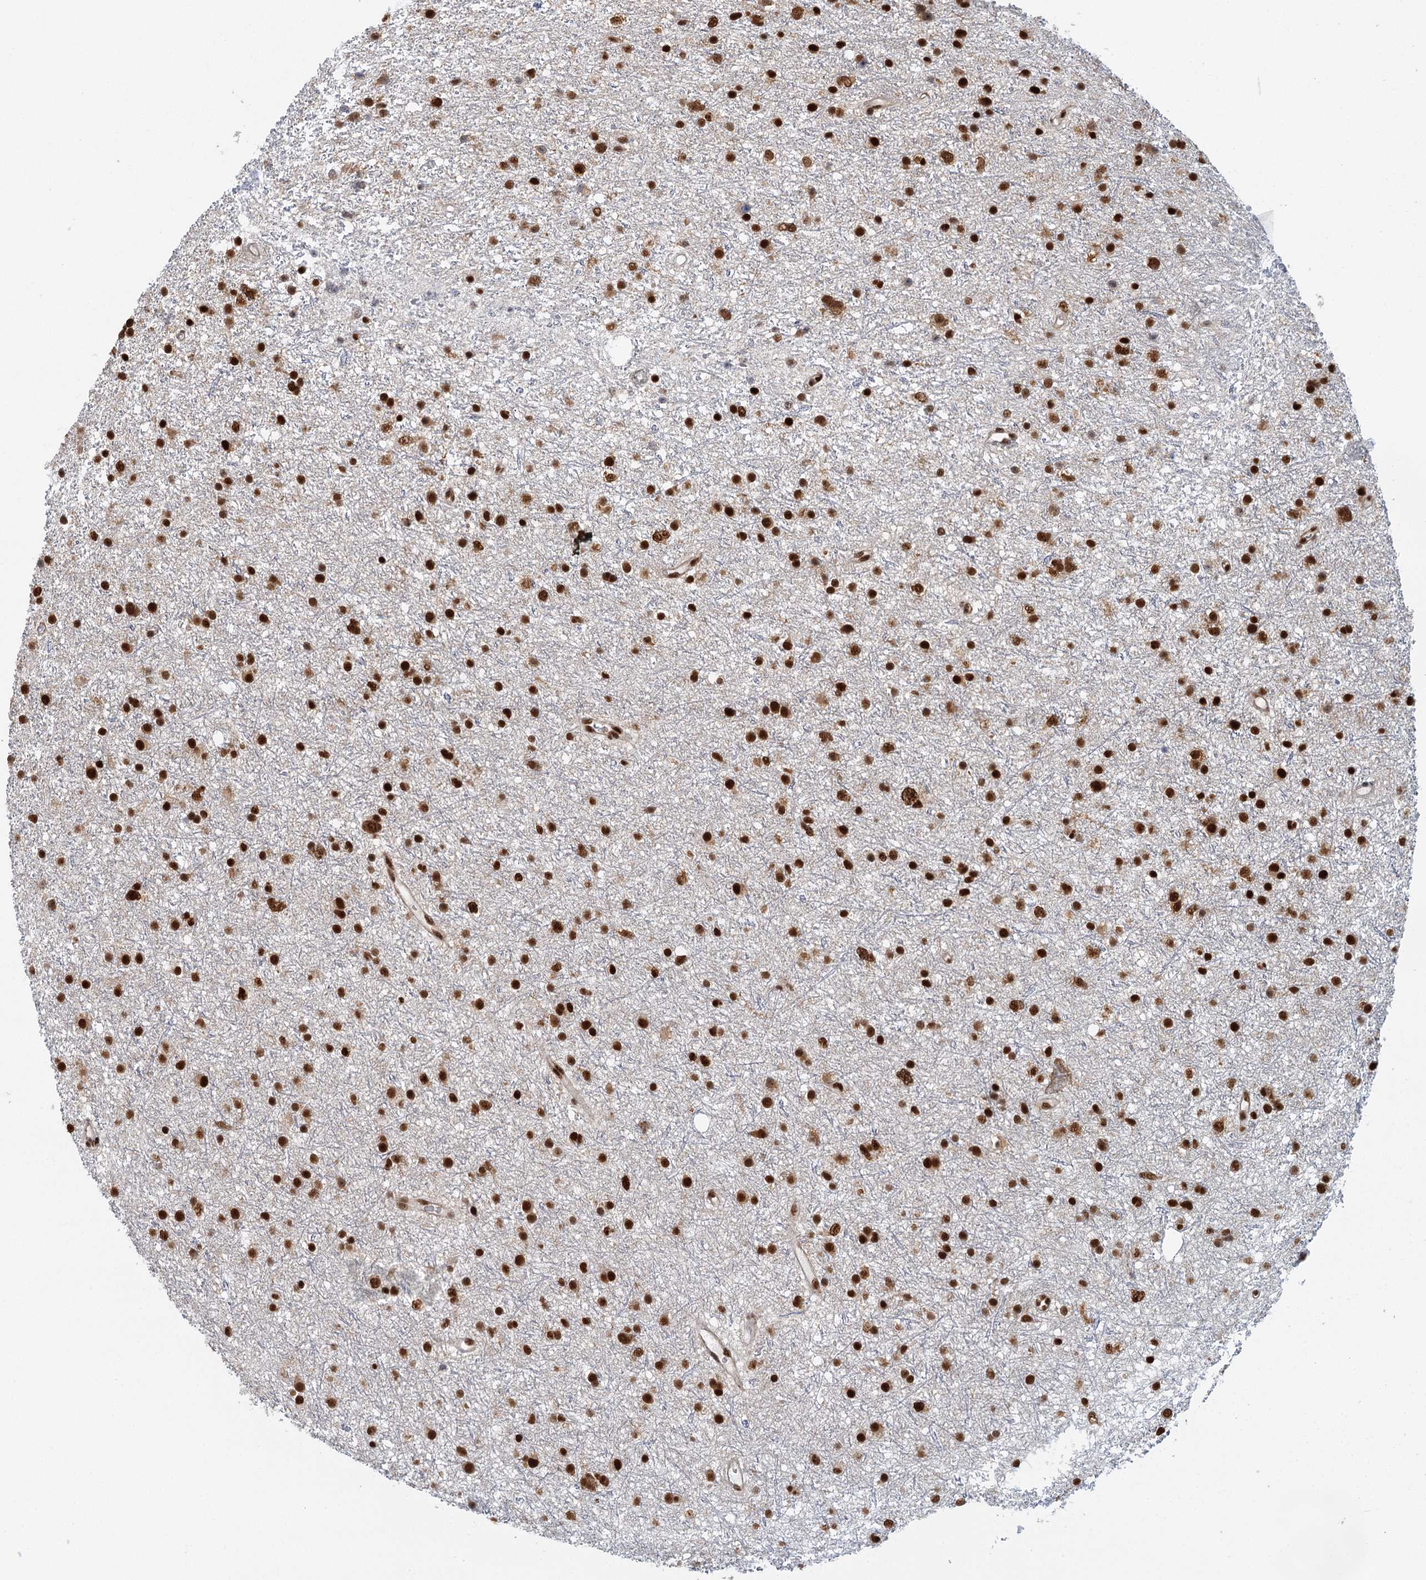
{"staining": {"intensity": "strong", "quantity": ">75%", "location": "nuclear"}, "tissue": "glioma", "cell_type": "Tumor cells", "image_type": "cancer", "snomed": [{"axis": "morphology", "description": "Glioma, malignant, Low grade"}, {"axis": "topography", "description": "Cerebral cortex"}], "caption": "This is an image of IHC staining of malignant glioma (low-grade), which shows strong staining in the nuclear of tumor cells.", "gene": "GPATCH11", "patient": {"sex": "female", "age": 39}}